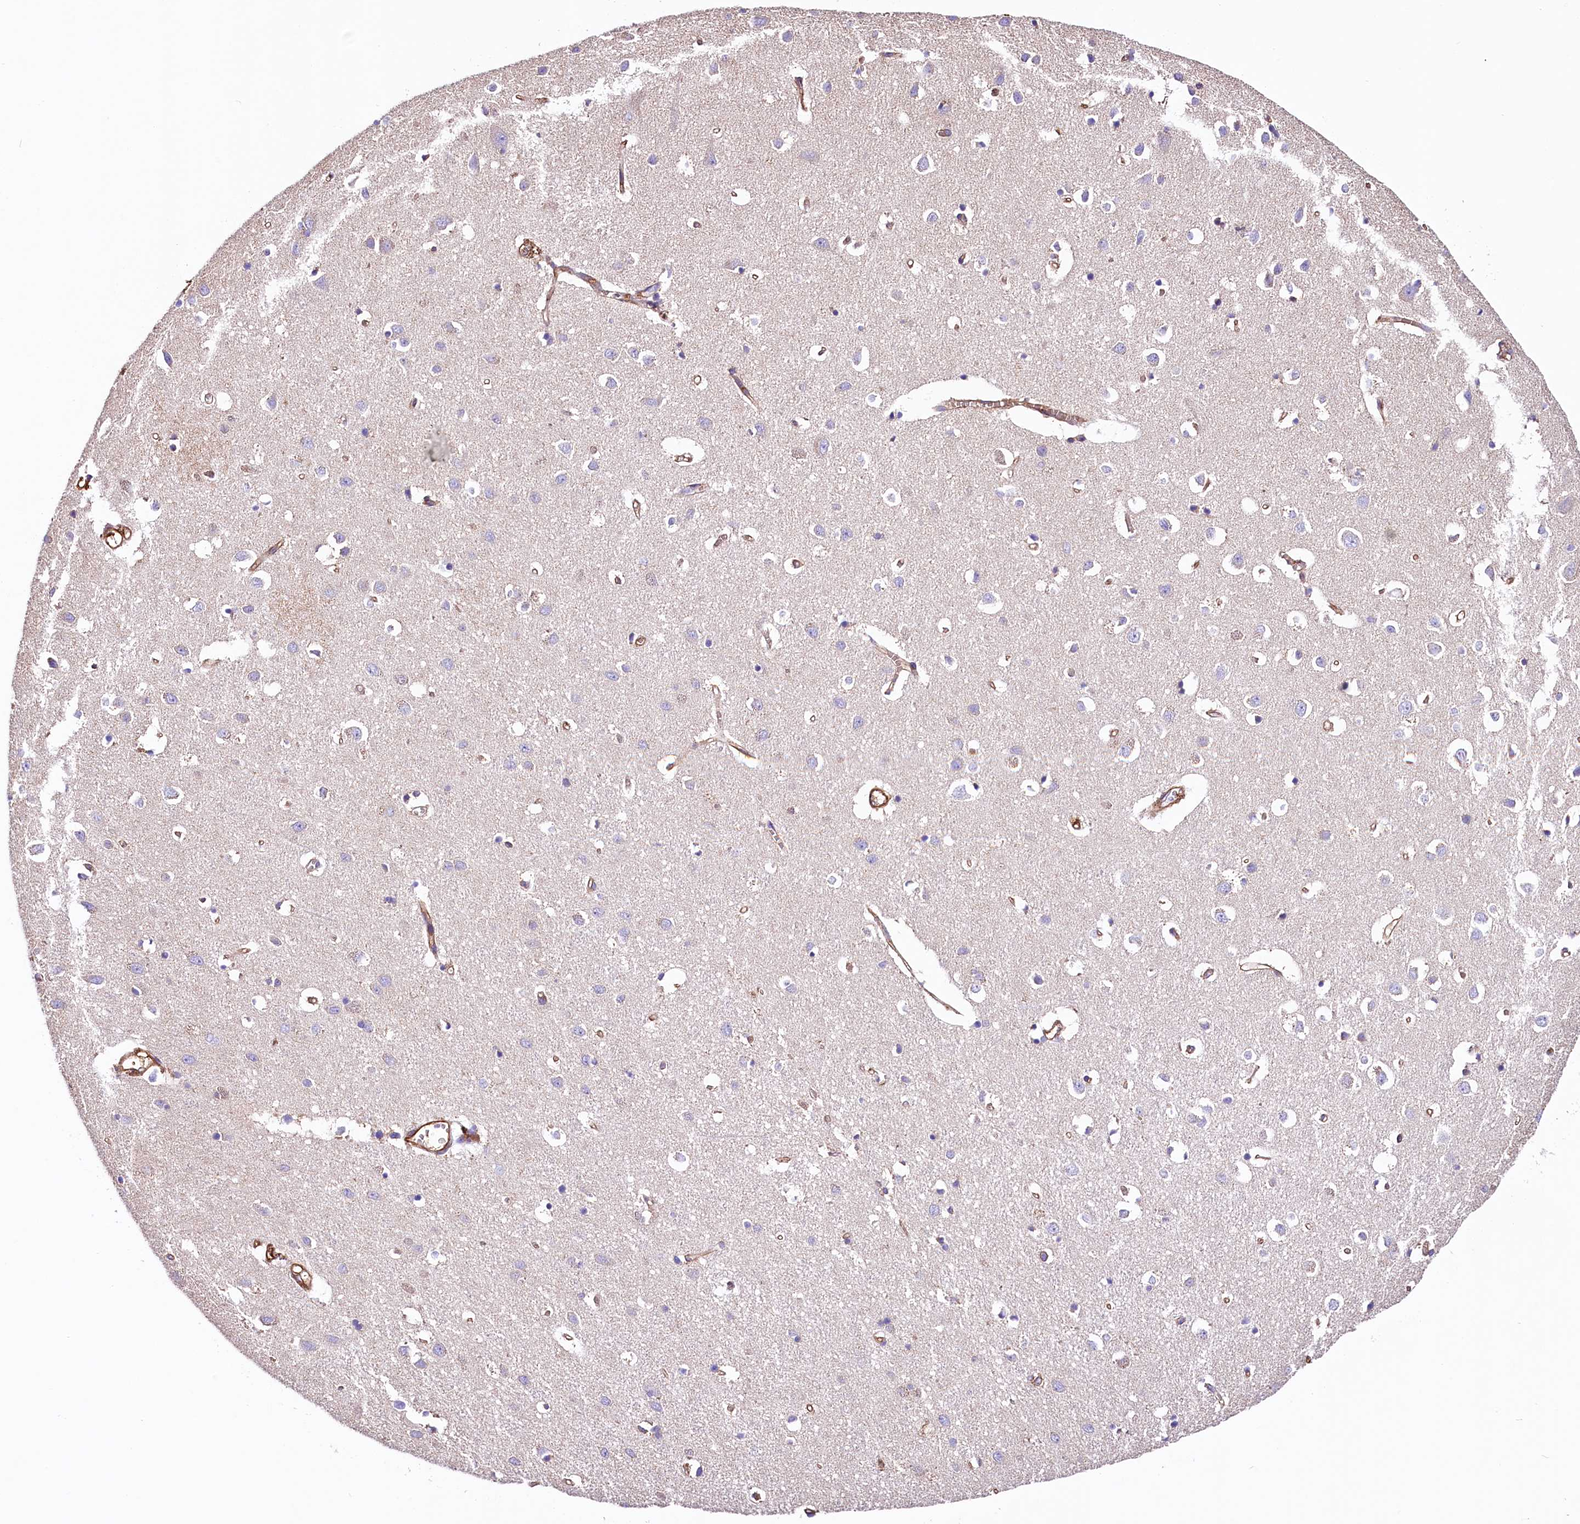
{"staining": {"intensity": "moderate", "quantity": ">75%", "location": "cytoplasmic/membranous"}, "tissue": "cerebral cortex", "cell_type": "Endothelial cells", "image_type": "normal", "snomed": [{"axis": "morphology", "description": "Normal tissue, NOS"}, {"axis": "topography", "description": "Cerebral cortex"}], "caption": "Immunohistochemistry (IHC) (DAB (3,3'-diaminobenzidine)) staining of normal human cerebral cortex displays moderate cytoplasmic/membranous protein staining in approximately >75% of endothelial cells. The staining was performed using DAB to visualize the protein expression in brown, while the nuclei were stained in blue with hematoxylin (Magnification: 20x).", "gene": "ATP2B4", "patient": {"sex": "female", "age": 64}}